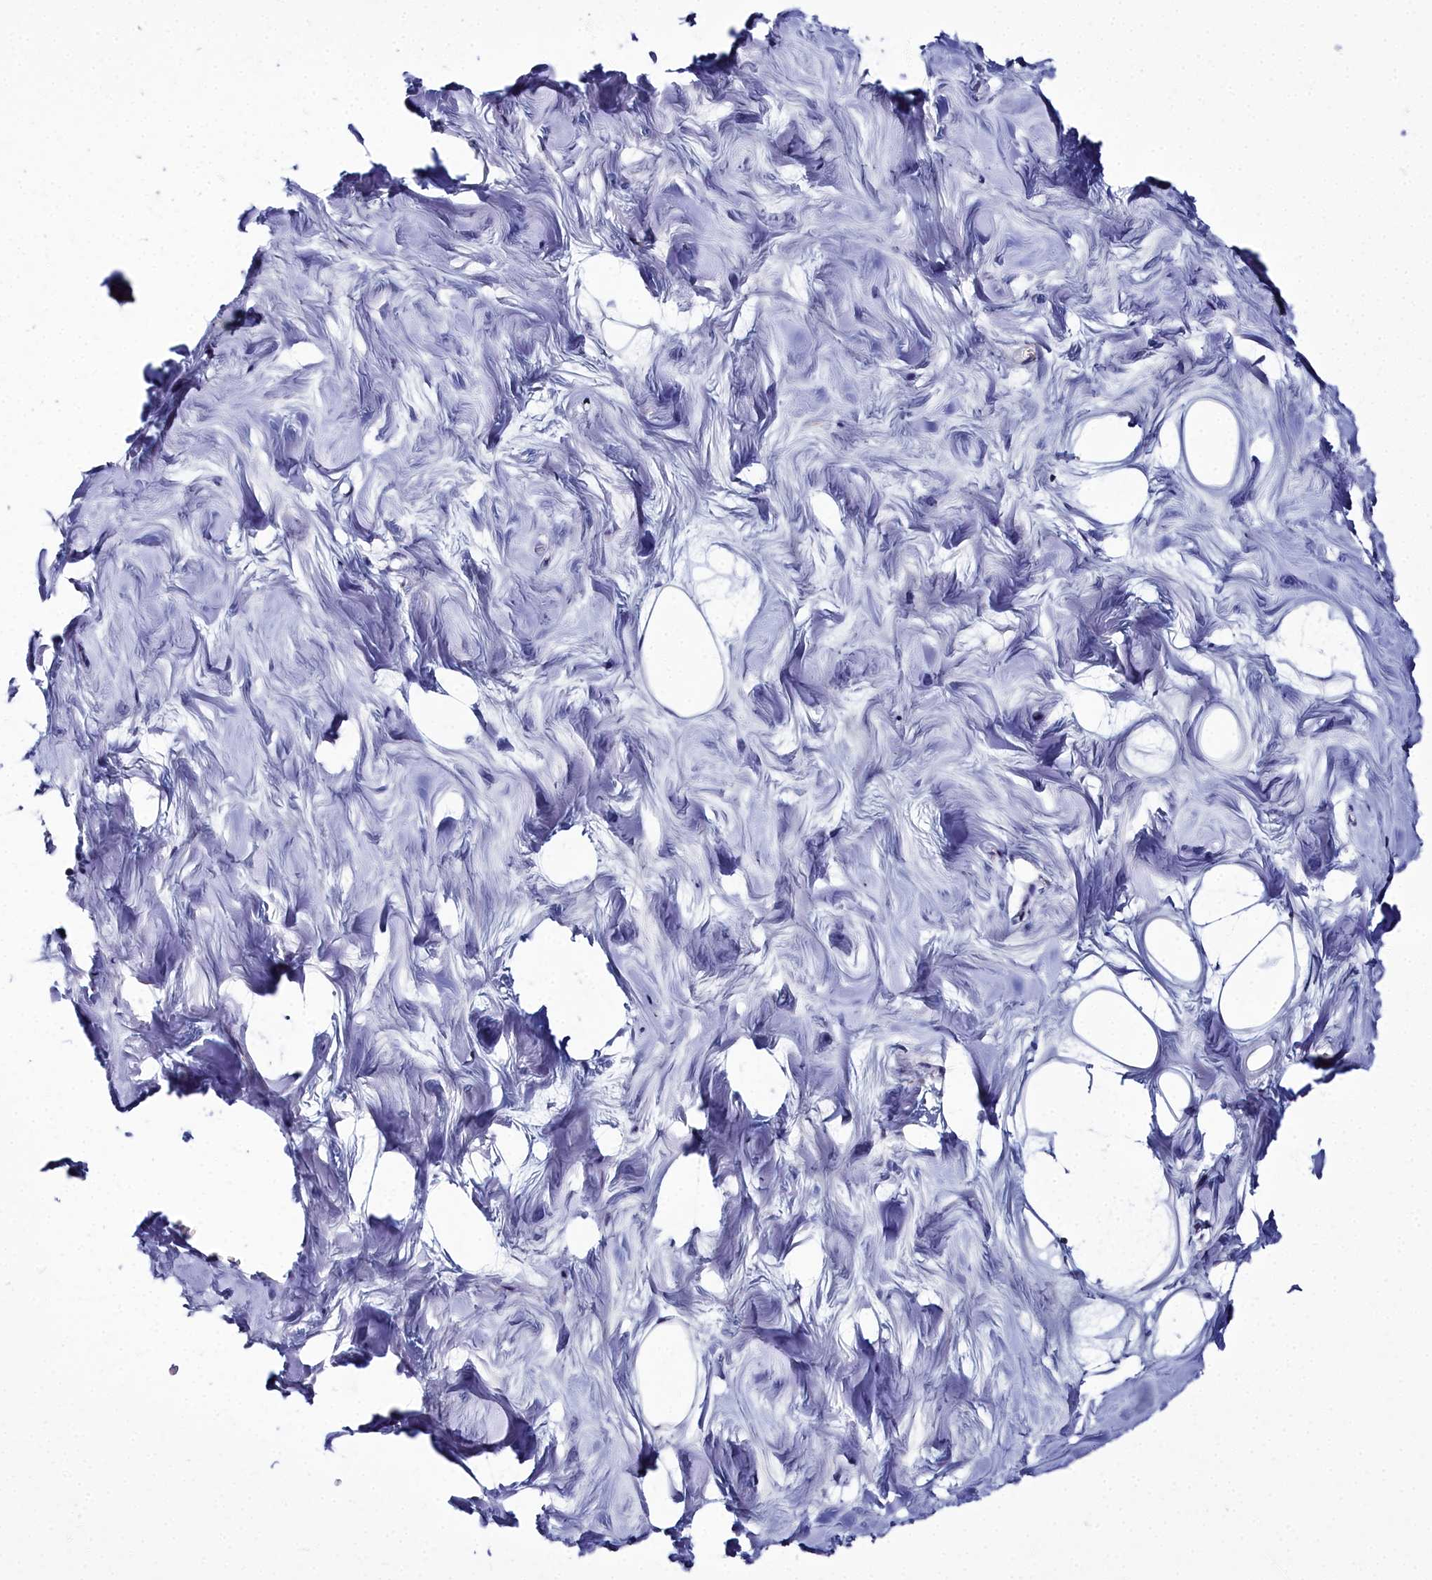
{"staining": {"intensity": "negative", "quantity": "none", "location": "none"}, "tissue": "breast", "cell_type": "Adipocytes", "image_type": "normal", "snomed": [{"axis": "morphology", "description": "Normal tissue, NOS"}, {"axis": "topography", "description": "Breast"}], "caption": "This is a histopathology image of IHC staining of benign breast, which shows no expression in adipocytes.", "gene": "ELAPOR2", "patient": {"sex": "female", "age": 27}}